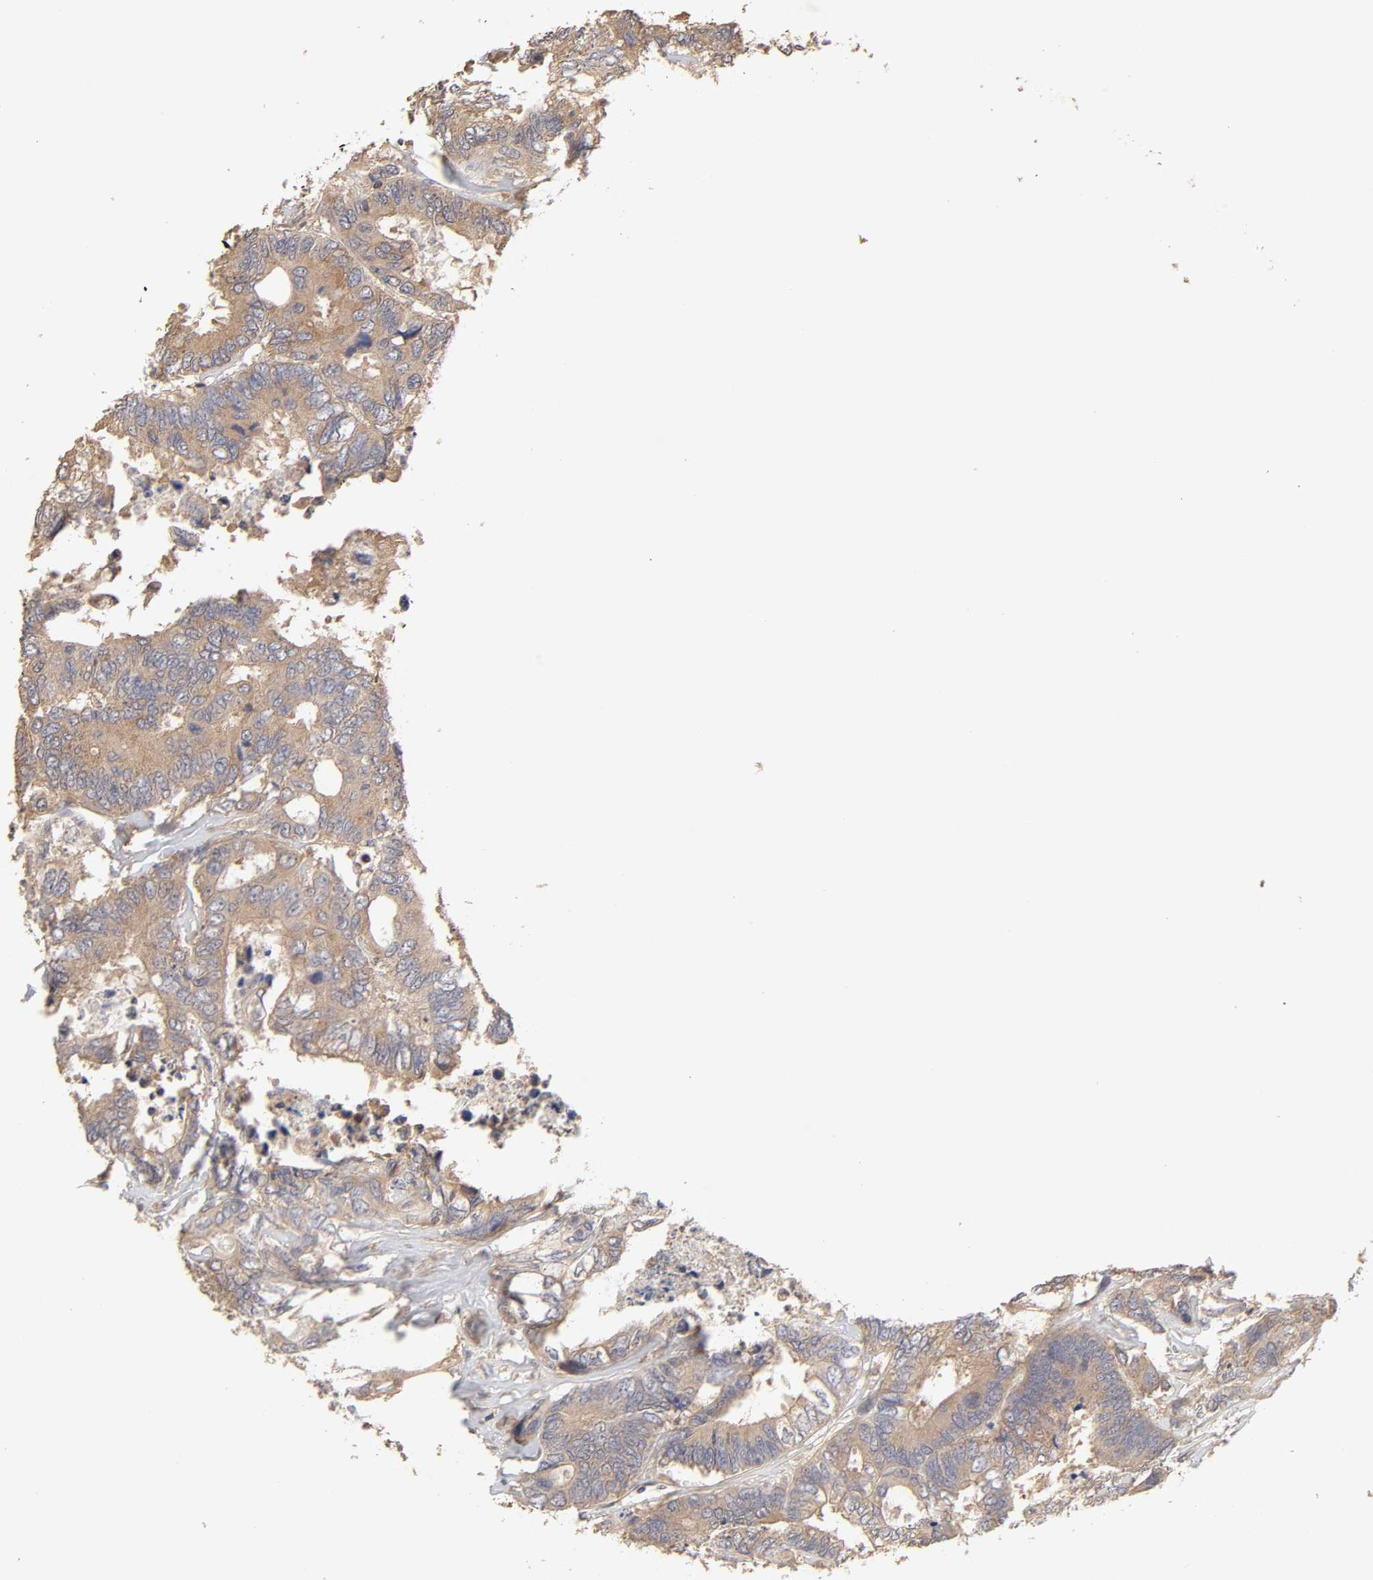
{"staining": {"intensity": "moderate", "quantity": ">75%", "location": "cytoplasmic/membranous"}, "tissue": "colorectal cancer", "cell_type": "Tumor cells", "image_type": "cancer", "snomed": [{"axis": "morphology", "description": "Adenocarcinoma, NOS"}, {"axis": "topography", "description": "Rectum"}], "caption": "Immunohistochemistry (IHC) staining of colorectal adenocarcinoma, which displays medium levels of moderate cytoplasmic/membranous staining in about >75% of tumor cells indicating moderate cytoplasmic/membranous protein staining. The staining was performed using DAB (3,3'-diaminobenzidine) (brown) for protein detection and nuclei were counterstained in hematoxylin (blue).", "gene": "AP1G2", "patient": {"sex": "male", "age": 55}}